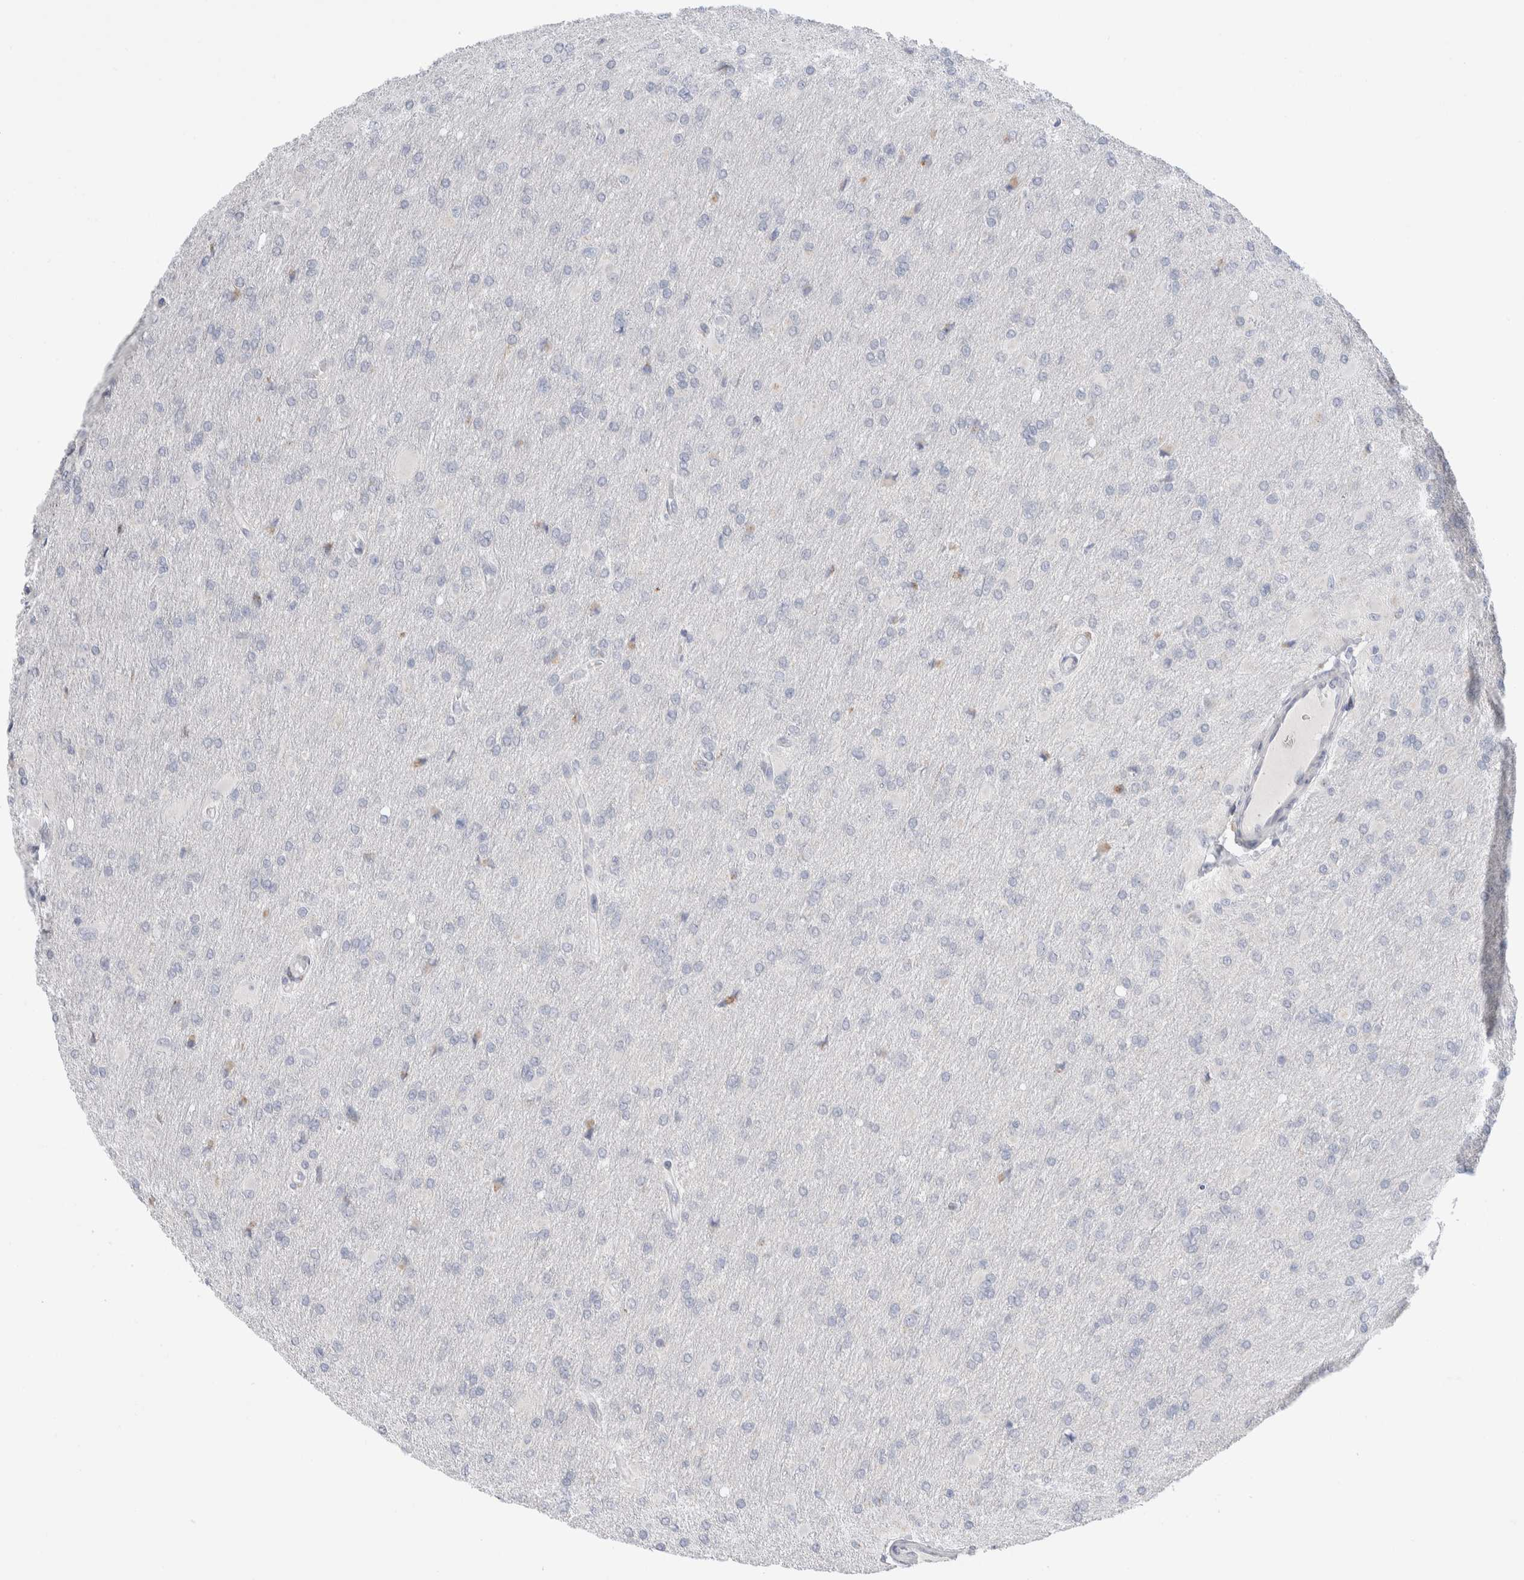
{"staining": {"intensity": "negative", "quantity": "none", "location": "none"}, "tissue": "glioma", "cell_type": "Tumor cells", "image_type": "cancer", "snomed": [{"axis": "morphology", "description": "Glioma, malignant, High grade"}, {"axis": "topography", "description": "Cerebral cortex"}], "caption": "Tumor cells show no significant protein staining in malignant glioma (high-grade). (DAB (3,3'-diaminobenzidine) immunohistochemistry visualized using brightfield microscopy, high magnification).", "gene": "C1orf112", "patient": {"sex": "female", "age": 36}}